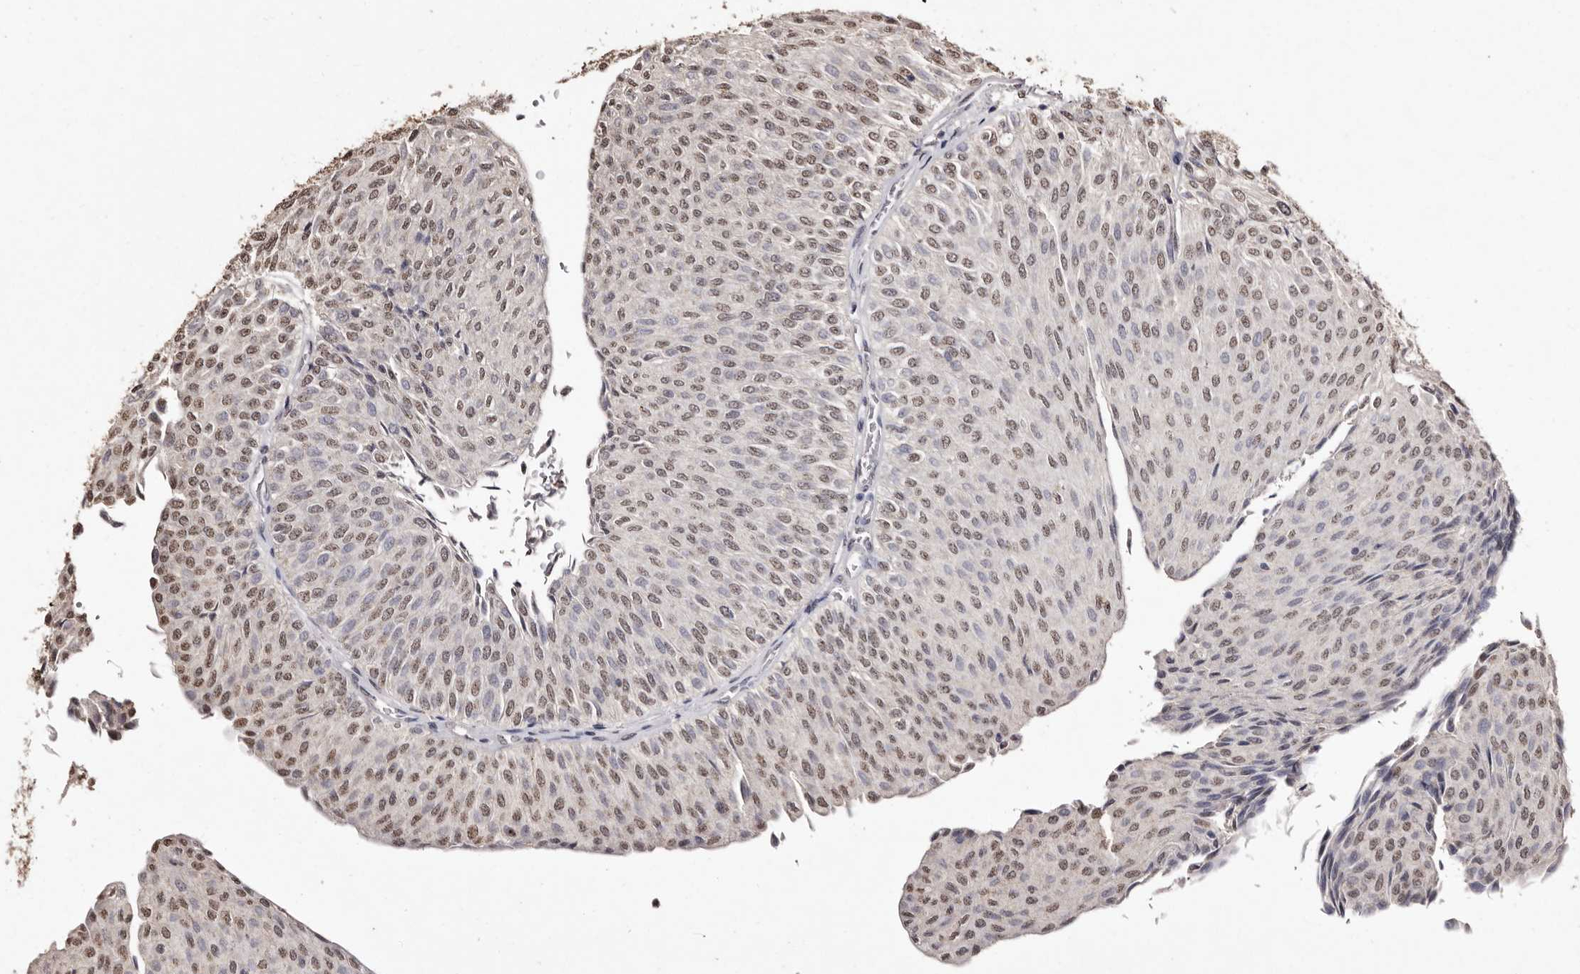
{"staining": {"intensity": "moderate", "quantity": ">75%", "location": "nuclear"}, "tissue": "urothelial cancer", "cell_type": "Tumor cells", "image_type": "cancer", "snomed": [{"axis": "morphology", "description": "Urothelial carcinoma, Low grade"}, {"axis": "topography", "description": "Urinary bladder"}], "caption": "Urothelial carcinoma (low-grade) tissue displays moderate nuclear staining in about >75% of tumor cells, visualized by immunohistochemistry.", "gene": "ERBB4", "patient": {"sex": "male", "age": 78}}